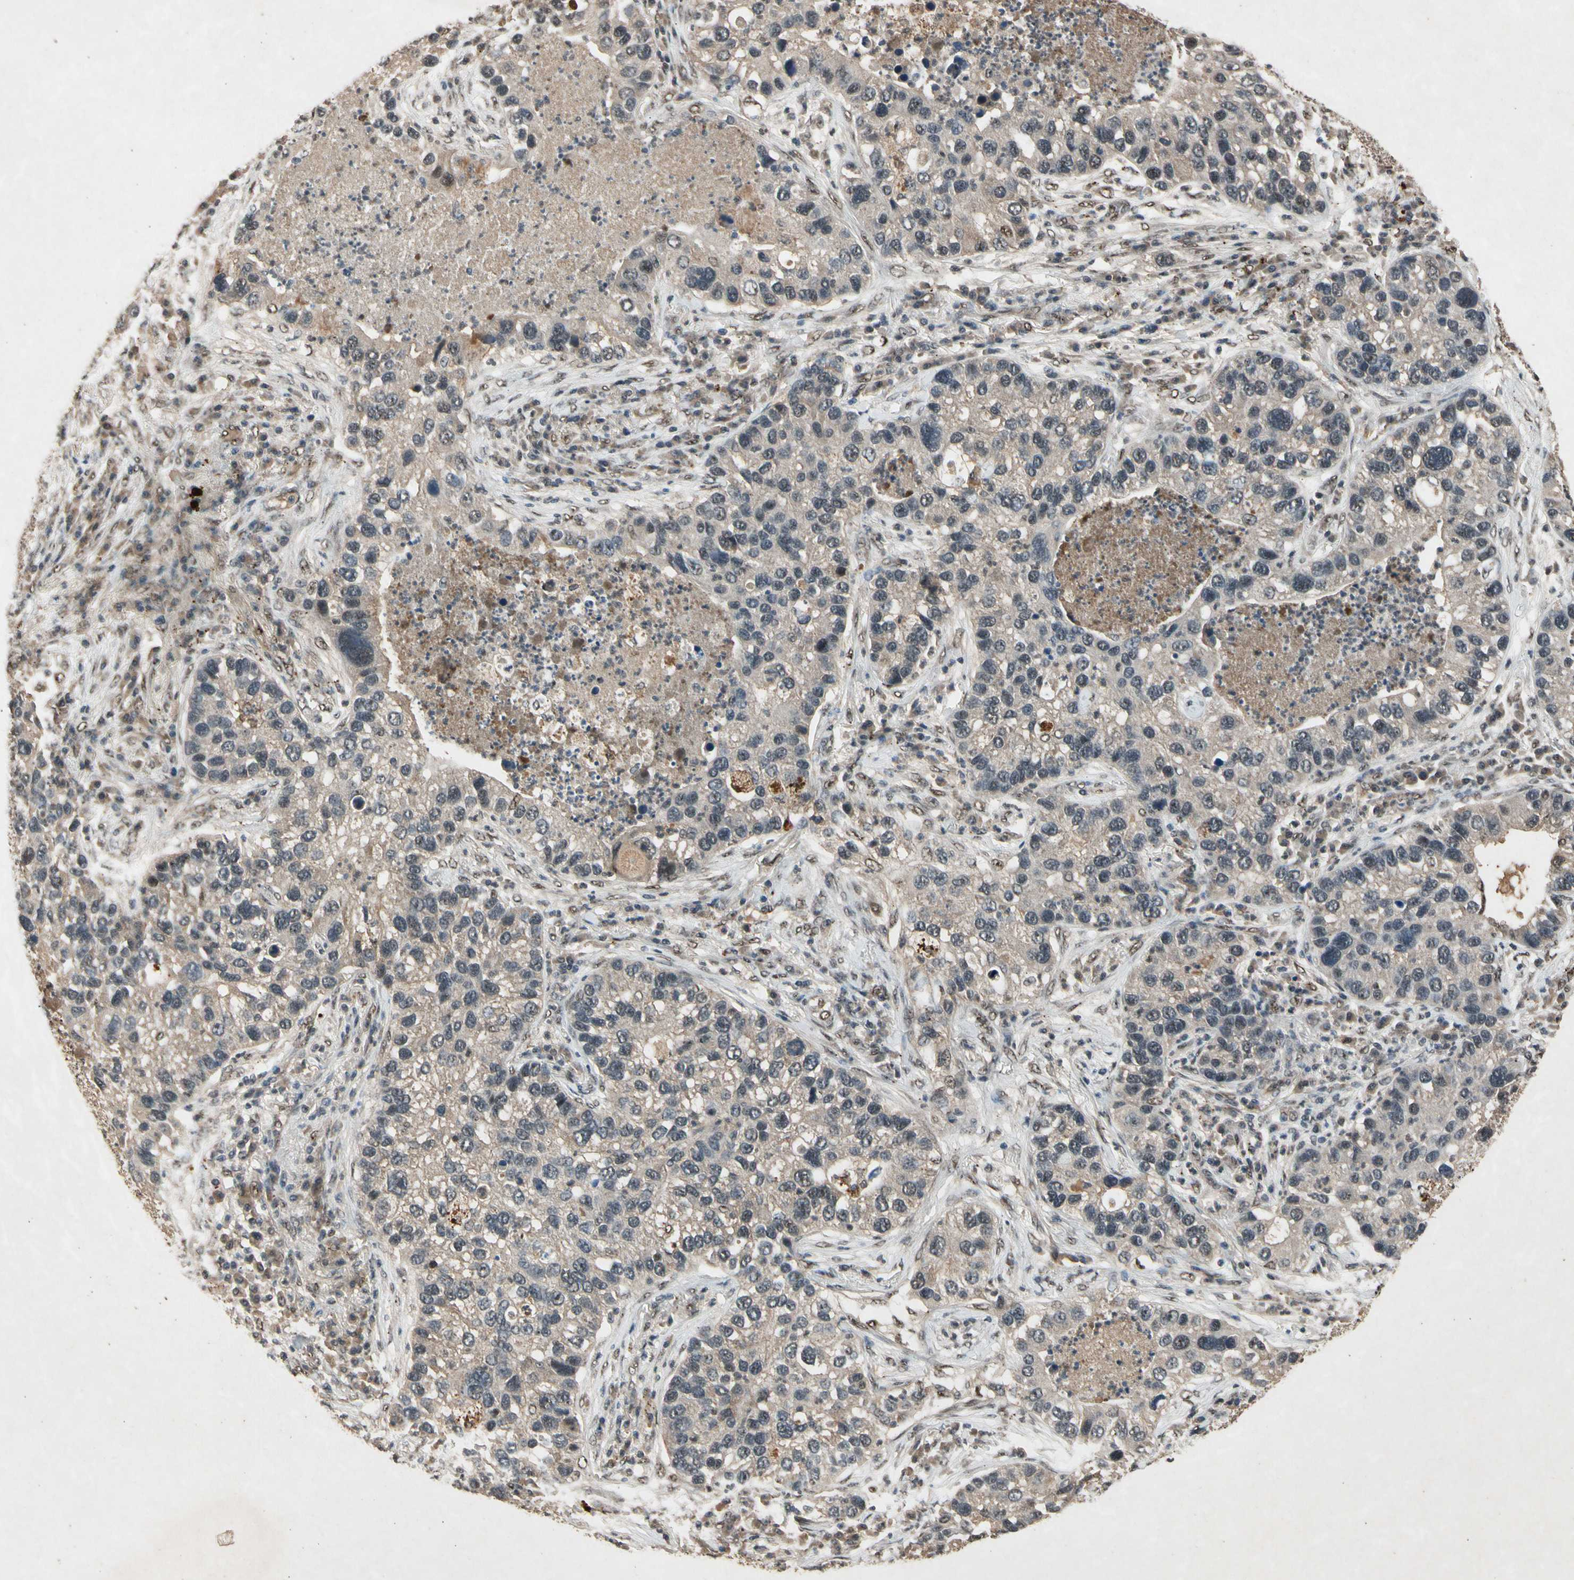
{"staining": {"intensity": "weak", "quantity": "25%-75%", "location": "cytoplasmic/membranous,nuclear"}, "tissue": "lung cancer", "cell_type": "Tumor cells", "image_type": "cancer", "snomed": [{"axis": "morphology", "description": "Normal tissue, NOS"}, {"axis": "morphology", "description": "Adenocarcinoma, NOS"}, {"axis": "topography", "description": "Bronchus"}, {"axis": "topography", "description": "Lung"}], "caption": "IHC staining of lung cancer (adenocarcinoma), which exhibits low levels of weak cytoplasmic/membranous and nuclear staining in approximately 25%-75% of tumor cells indicating weak cytoplasmic/membranous and nuclear protein staining. The staining was performed using DAB (brown) for protein detection and nuclei were counterstained in hematoxylin (blue).", "gene": "PML", "patient": {"sex": "male", "age": 54}}